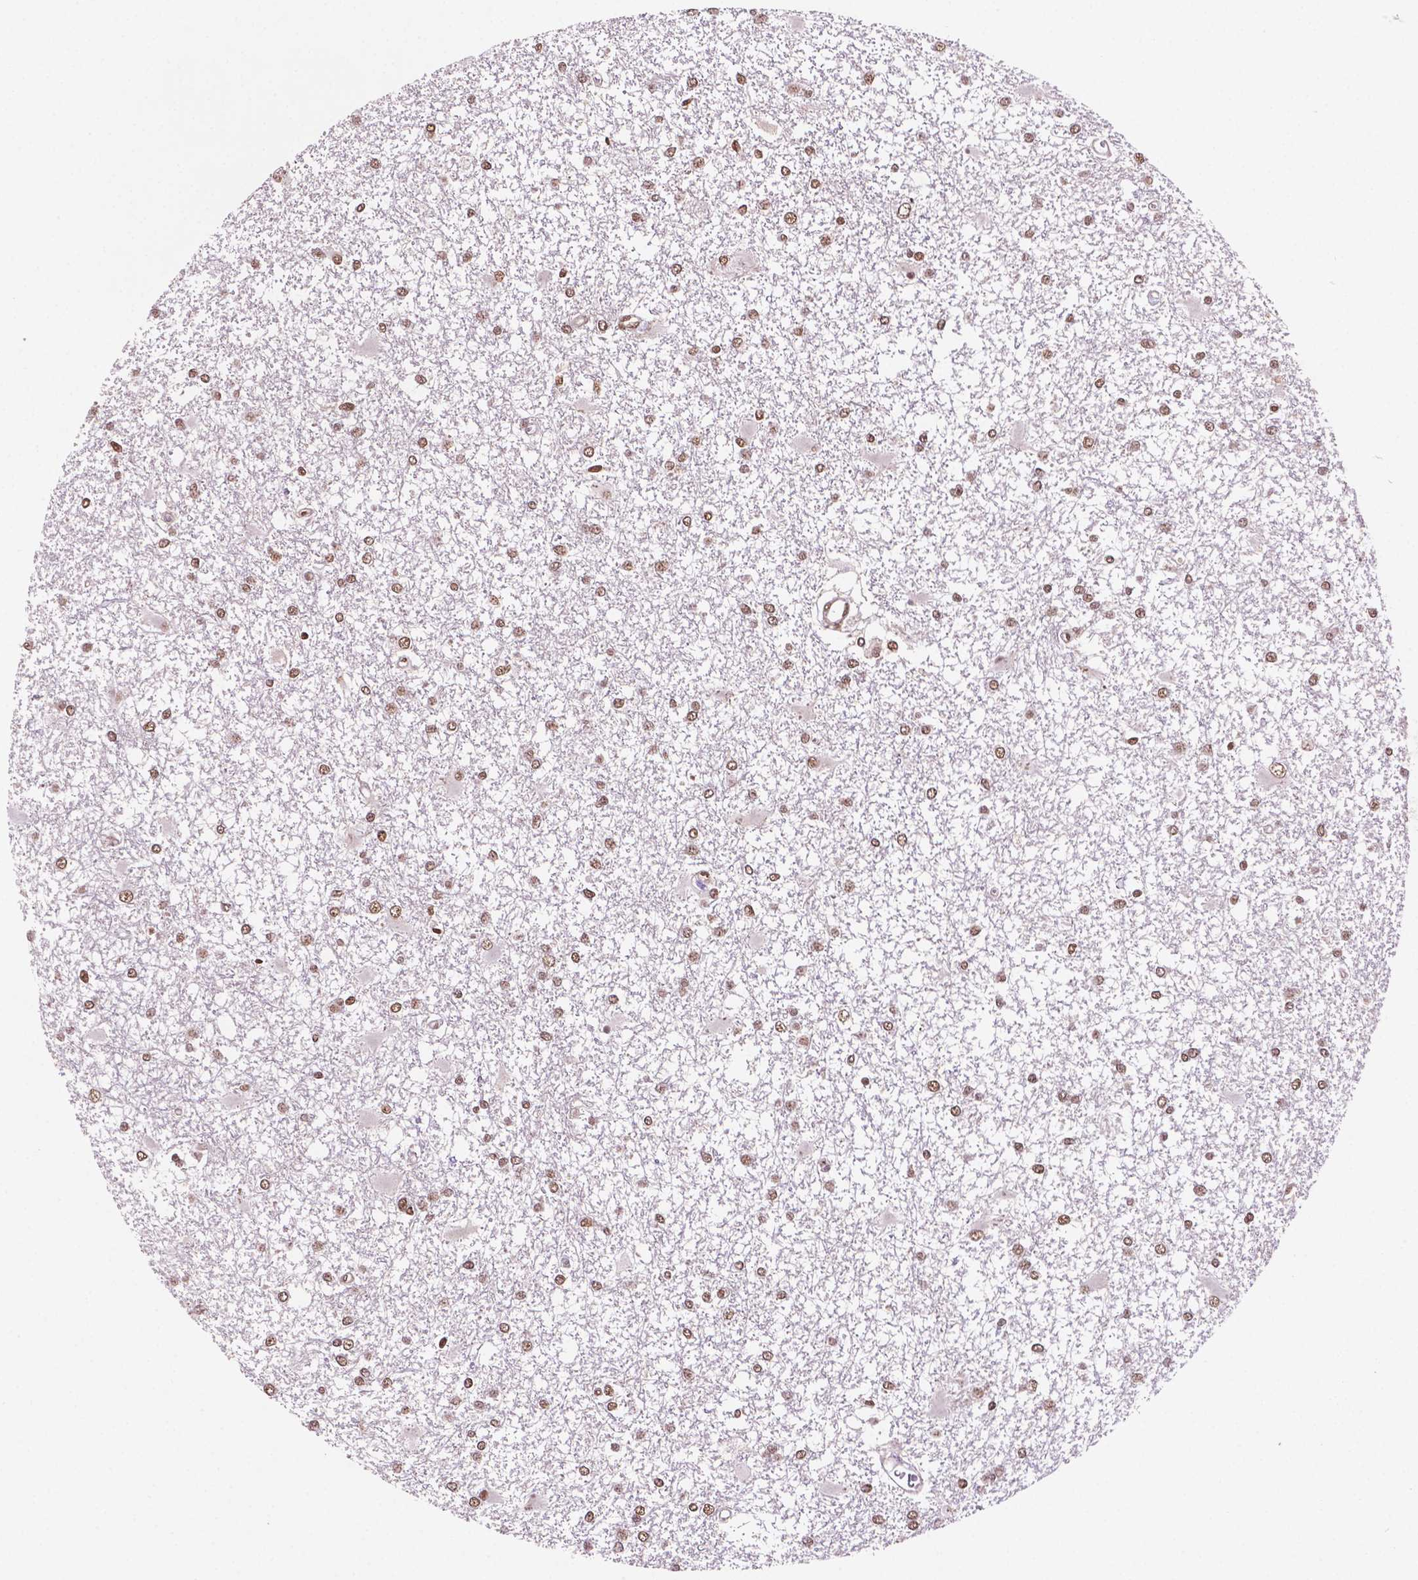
{"staining": {"intensity": "weak", "quantity": ">75%", "location": "nuclear"}, "tissue": "glioma", "cell_type": "Tumor cells", "image_type": "cancer", "snomed": [{"axis": "morphology", "description": "Glioma, malignant, High grade"}, {"axis": "topography", "description": "Cerebral cortex"}], "caption": "Malignant glioma (high-grade) was stained to show a protein in brown. There is low levels of weak nuclear expression in about >75% of tumor cells.", "gene": "SIRT6", "patient": {"sex": "male", "age": 79}}